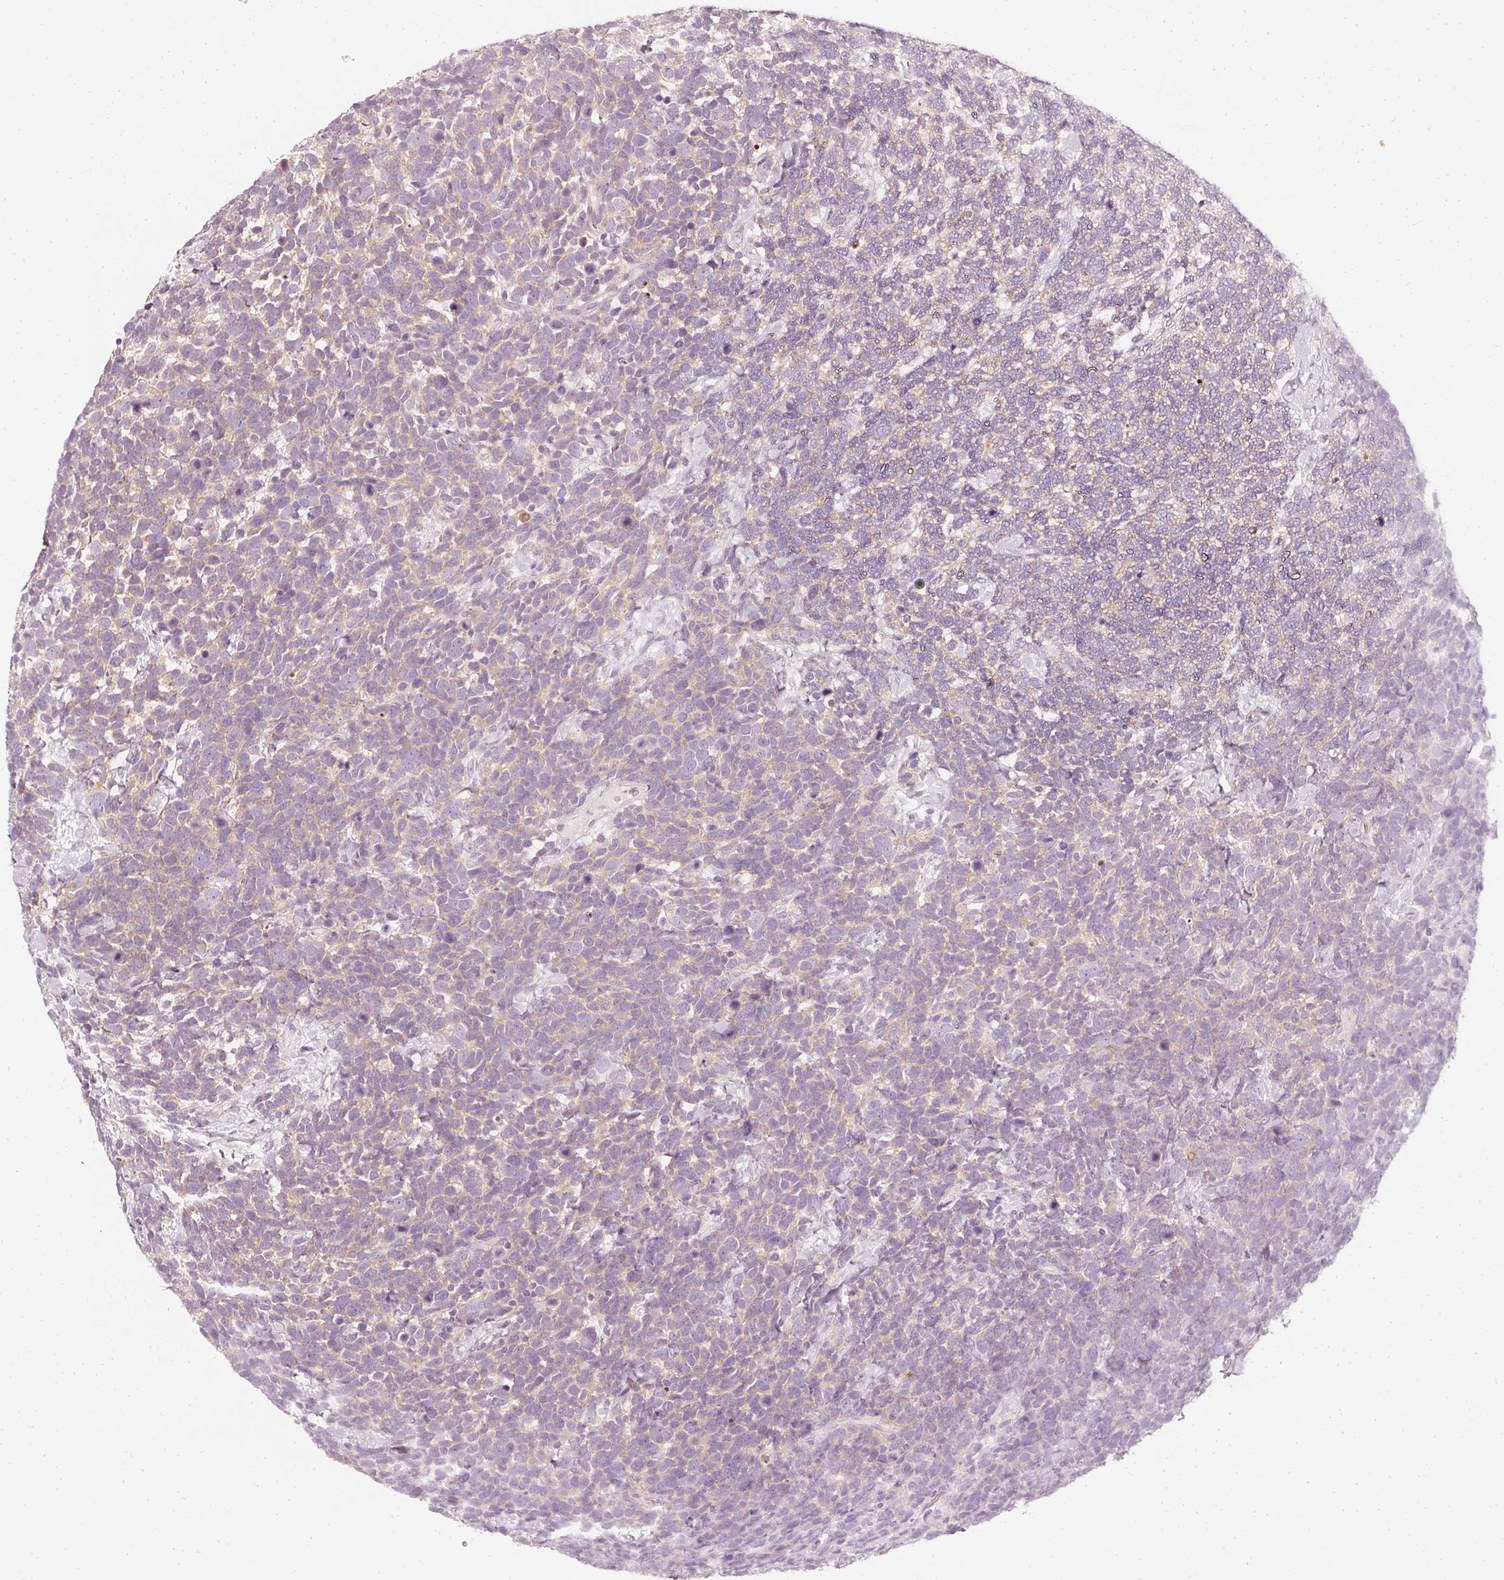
{"staining": {"intensity": "weak", "quantity": ">75%", "location": "cytoplasmic/membranous"}, "tissue": "urothelial cancer", "cell_type": "Tumor cells", "image_type": "cancer", "snomed": [{"axis": "morphology", "description": "Urothelial carcinoma, High grade"}, {"axis": "topography", "description": "Urinary bladder"}], "caption": "A brown stain labels weak cytoplasmic/membranous expression of a protein in urothelial carcinoma (high-grade) tumor cells.", "gene": "CNP", "patient": {"sex": "female", "age": 82}}